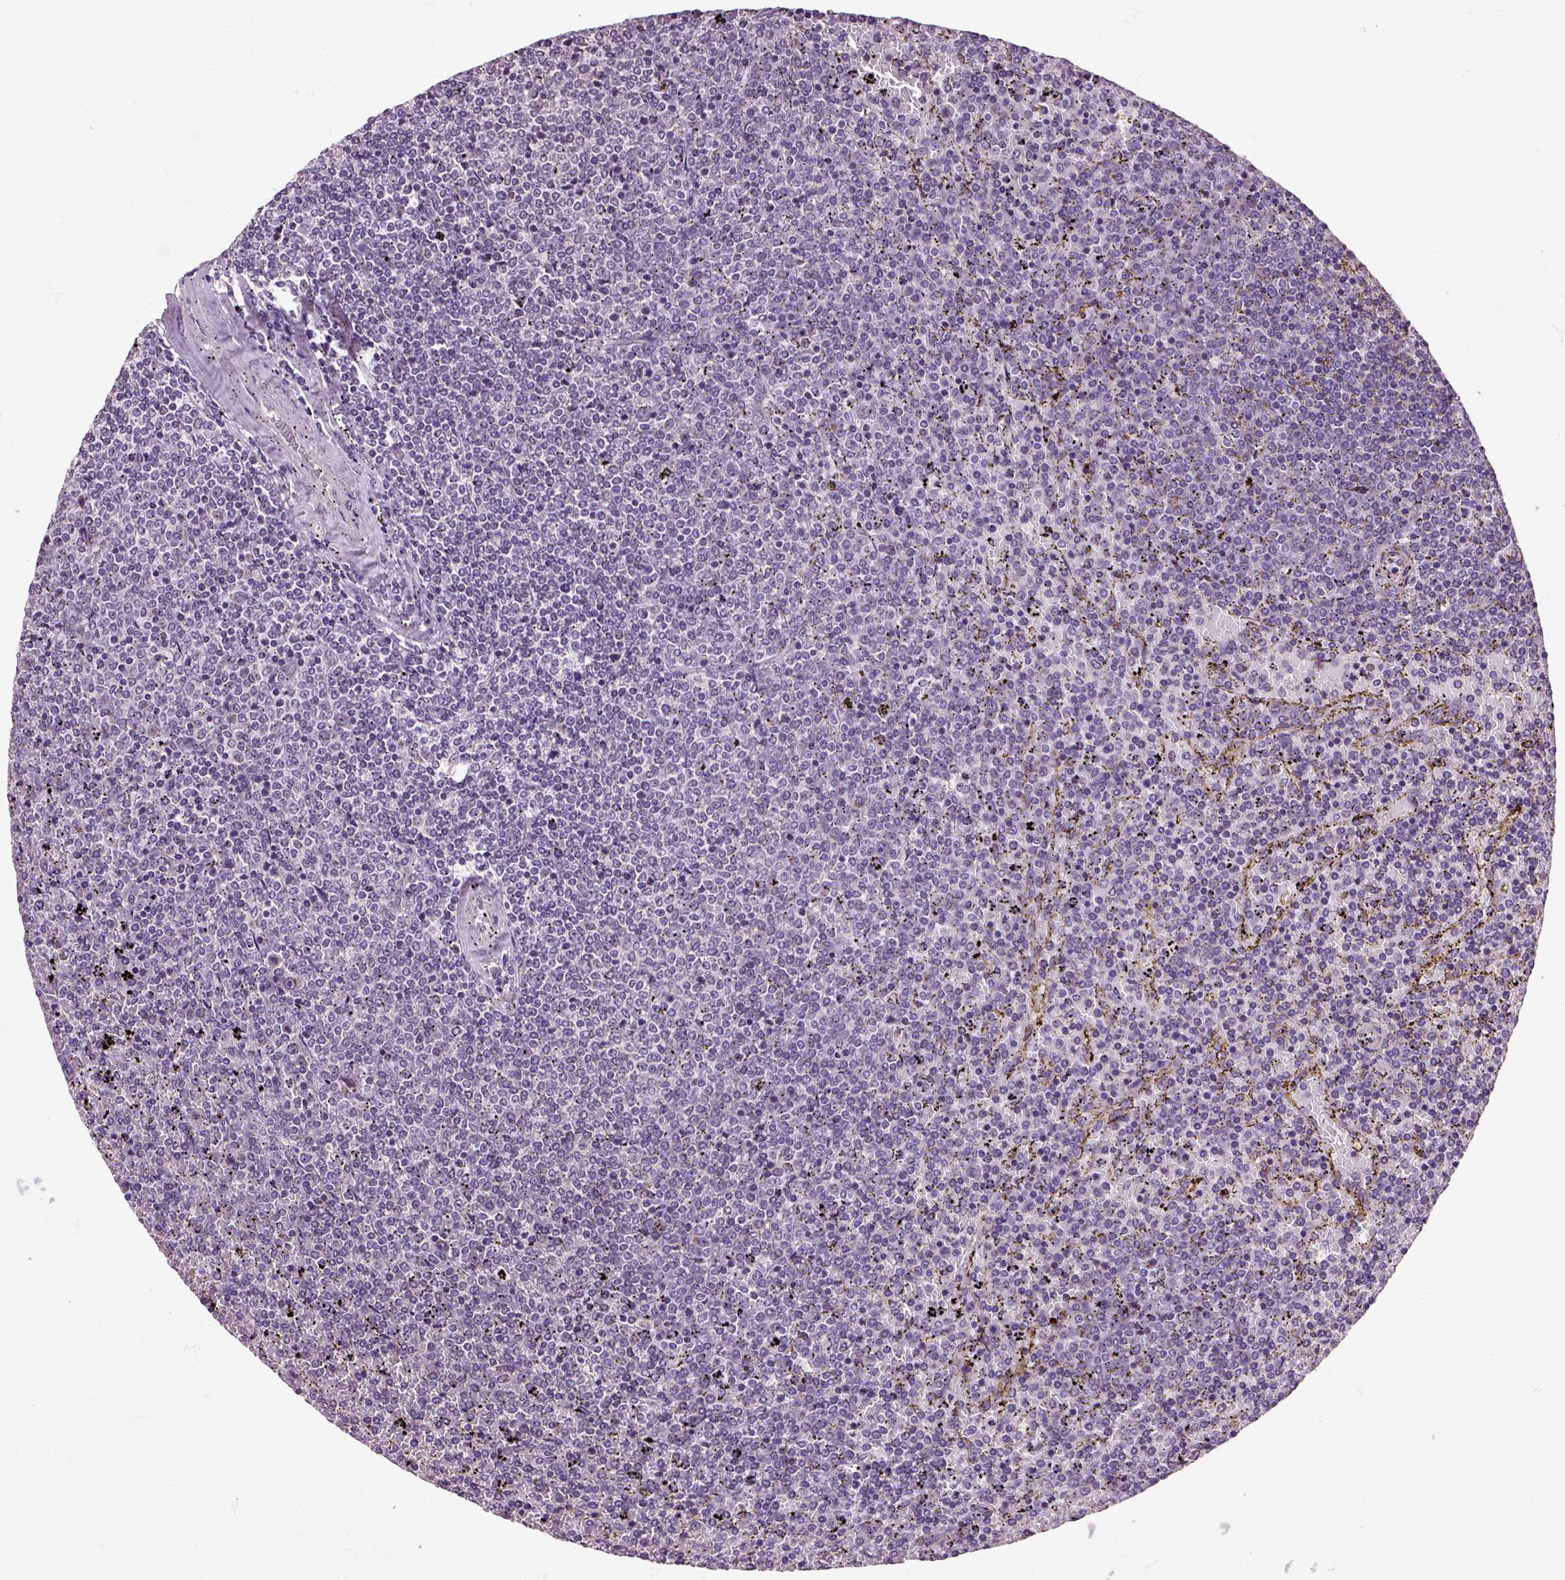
{"staining": {"intensity": "negative", "quantity": "none", "location": "none"}, "tissue": "lymphoma", "cell_type": "Tumor cells", "image_type": "cancer", "snomed": [{"axis": "morphology", "description": "Malignant lymphoma, non-Hodgkin's type, Low grade"}, {"axis": "topography", "description": "Spleen"}], "caption": "This image is of malignant lymphoma, non-Hodgkin's type (low-grade) stained with immunohistochemistry to label a protein in brown with the nuclei are counter-stained blue. There is no expression in tumor cells. (DAB IHC with hematoxylin counter stain).", "gene": "HSPA2", "patient": {"sex": "female", "age": 77}}